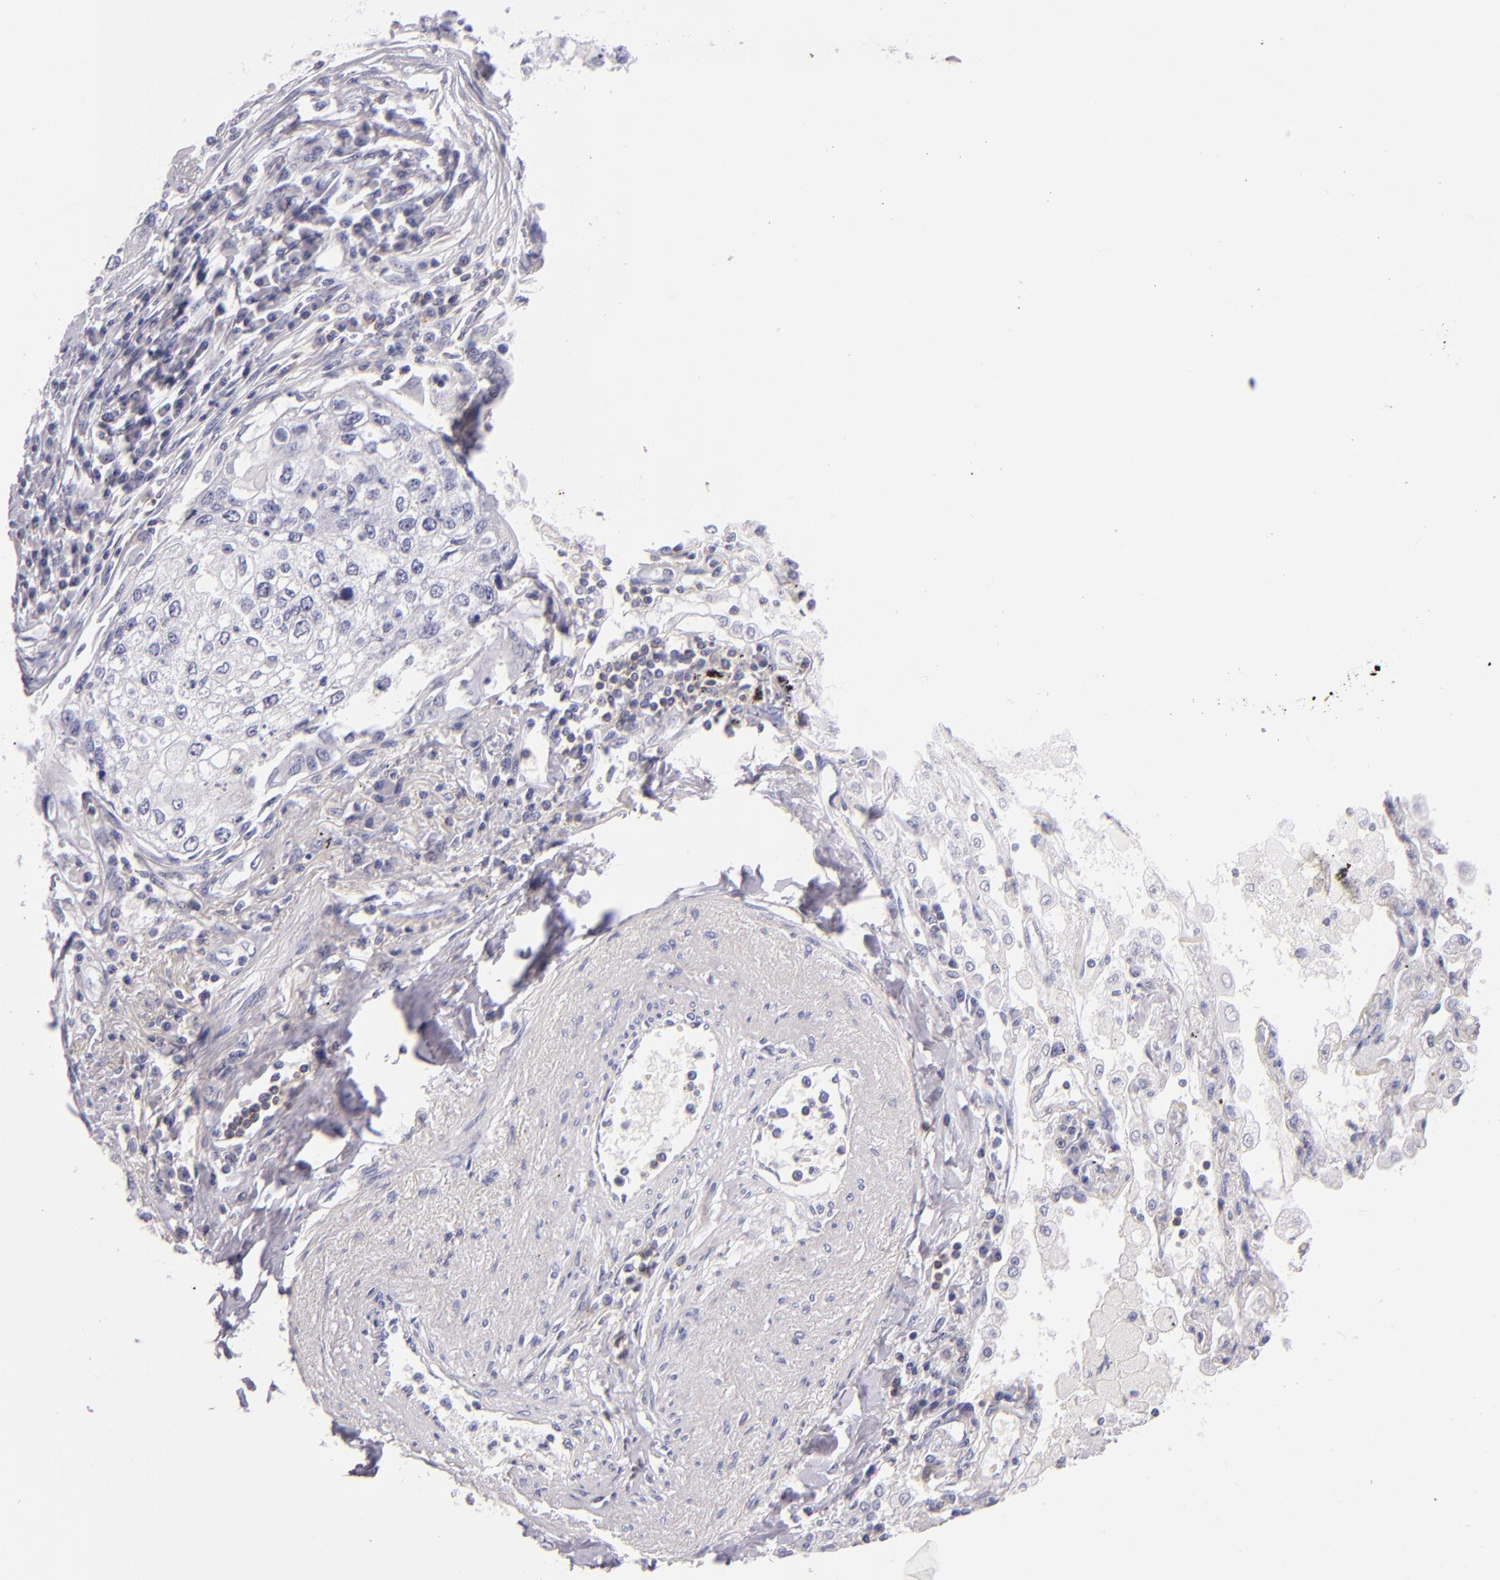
{"staining": {"intensity": "negative", "quantity": "none", "location": "none"}, "tissue": "lung cancer", "cell_type": "Tumor cells", "image_type": "cancer", "snomed": [{"axis": "morphology", "description": "Squamous cell carcinoma, NOS"}, {"axis": "topography", "description": "Lung"}], "caption": "Tumor cells show no significant expression in lung cancer.", "gene": "CD48", "patient": {"sex": "male", "age": 75}}